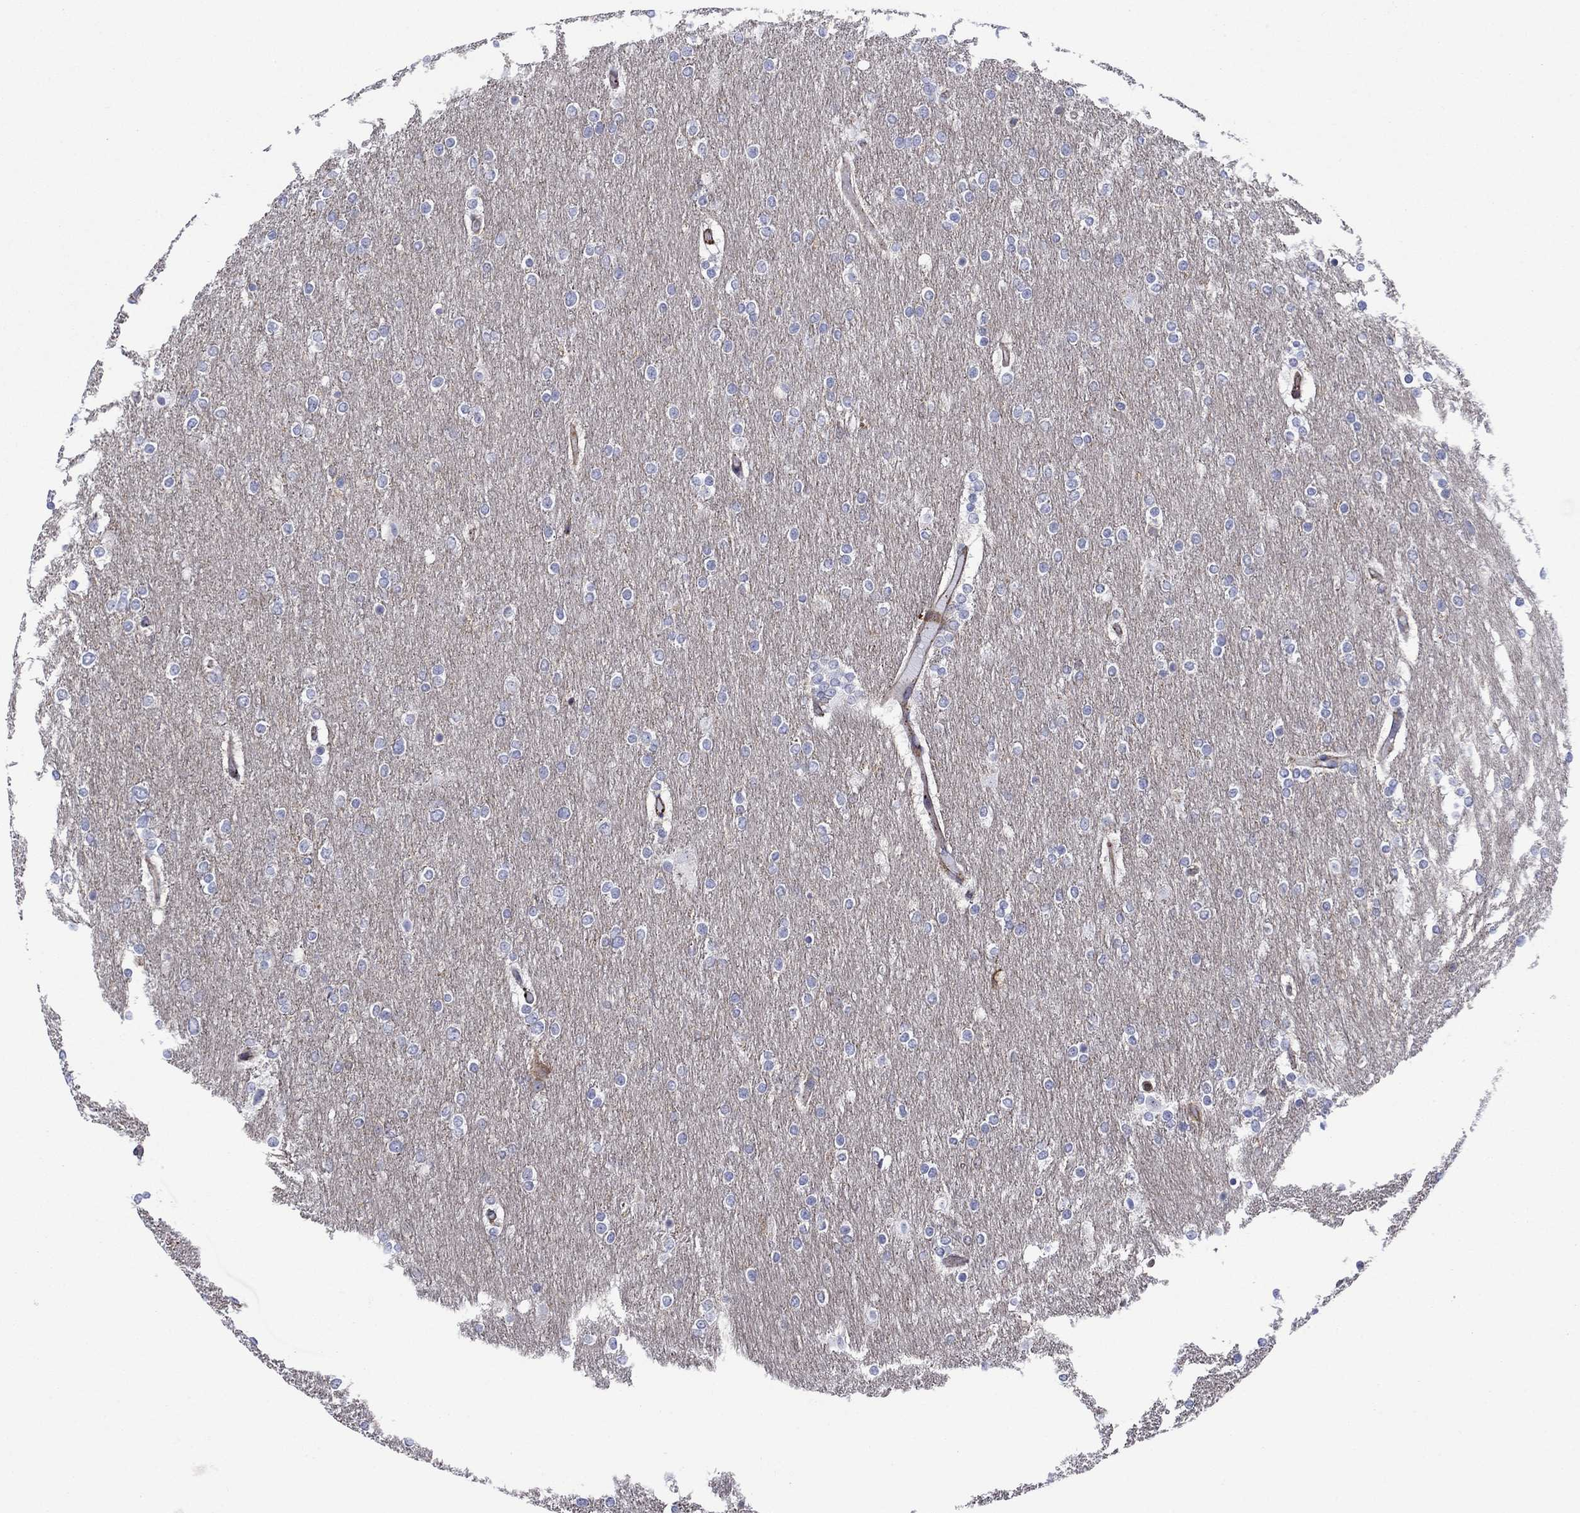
{"staining": {"intensity": "negative", "quantity": "none", "location": "none"}, "tissue": "glioma", "cell_type": "Tumor cells", "image_type": "cancer", "snomed": [{"axis": "morphology", "description": "Glioma, malignant, High grade"}, {"axis": "topography", "description": "Brain"}], "caption": "Immunohistochemistry of glioma demonstrates no staining in tumor cells.", "gene": "PAG1", "patient": {"sex": "female", "age": 61}}